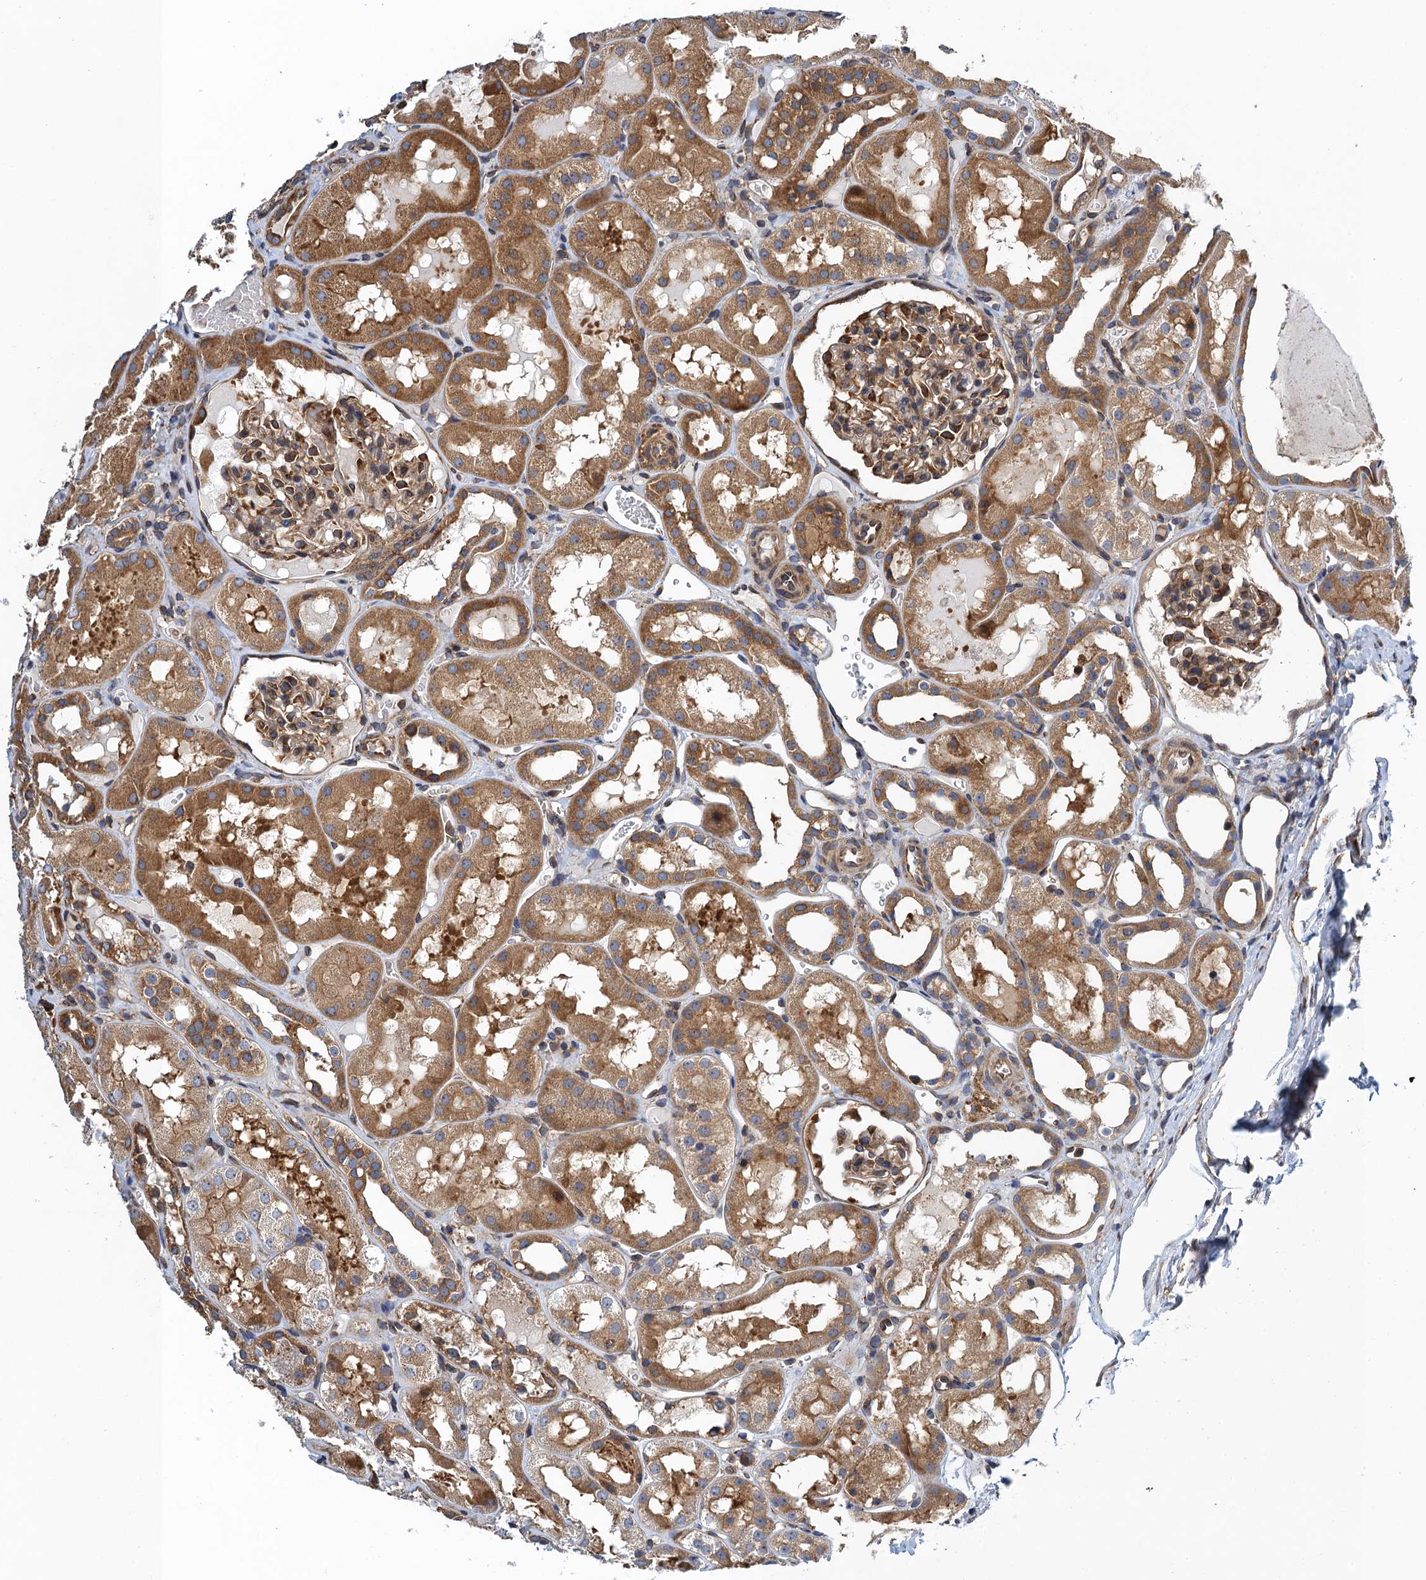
{"staining": {"intensity": "moderate", "quantity": "25%-75%", "location": "cytoplasmic/membranous"}, "tissue": "kidney", "cell_type": "Cells in glomeruli", "image_type": "normal", "snomed": [{"axis": "morphology", "description": "Normal tissue, NOS"}, {"axis": "topography", "description": "Kidney"}, {"axis": "topography", "description": "Urinary bladder"}], "caption": "Cells in glomeruli reveal moderate cytoplasmic/membranous expression in approximately 25%-75% of cells in normal kidney.", "gene": "MDM1", "patient": {"sex": "male", "age": 16}}